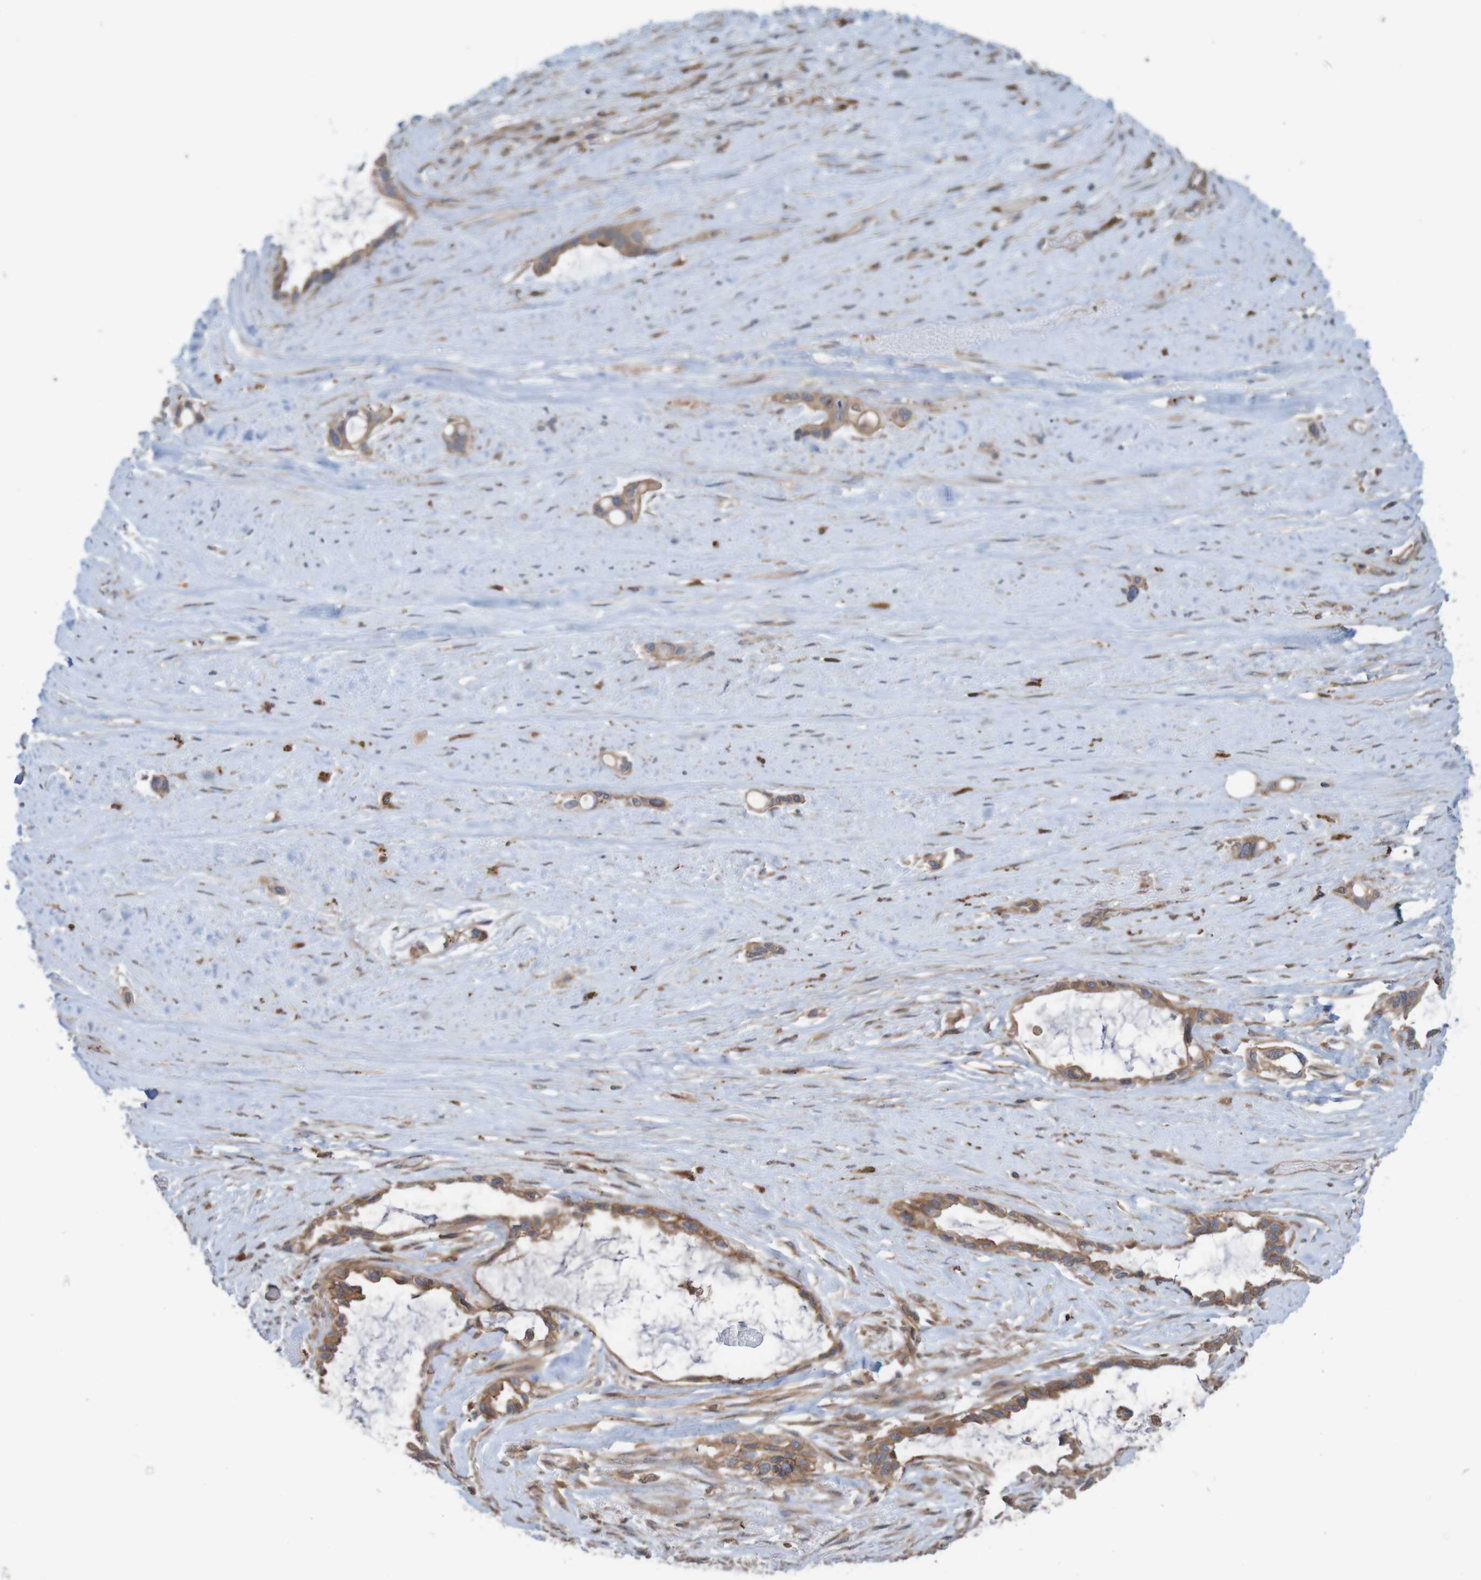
{"staining": {"intensity": "moderate", "quantity": ">75%", "location": "cytoplasmic/membranous"}, "tissue": "liver cancer", "cell_type": "Tumor cells", "image_type": "cancer", "snomed": [{"axis": "morphology", "description": "Cholangiocarcinoma"}, {"axis": "topography", "description": "Liver"}], "caption": "Immunohistochemistry photomicrograph of liver cancer stained for a protein (brown), which reveals medium levels of moderate cytoplasmic/membranous positivity in about >75% of tumor cells.", "gene": "ARHGEF11", "patient": {"sex": "female", "age": 65}}